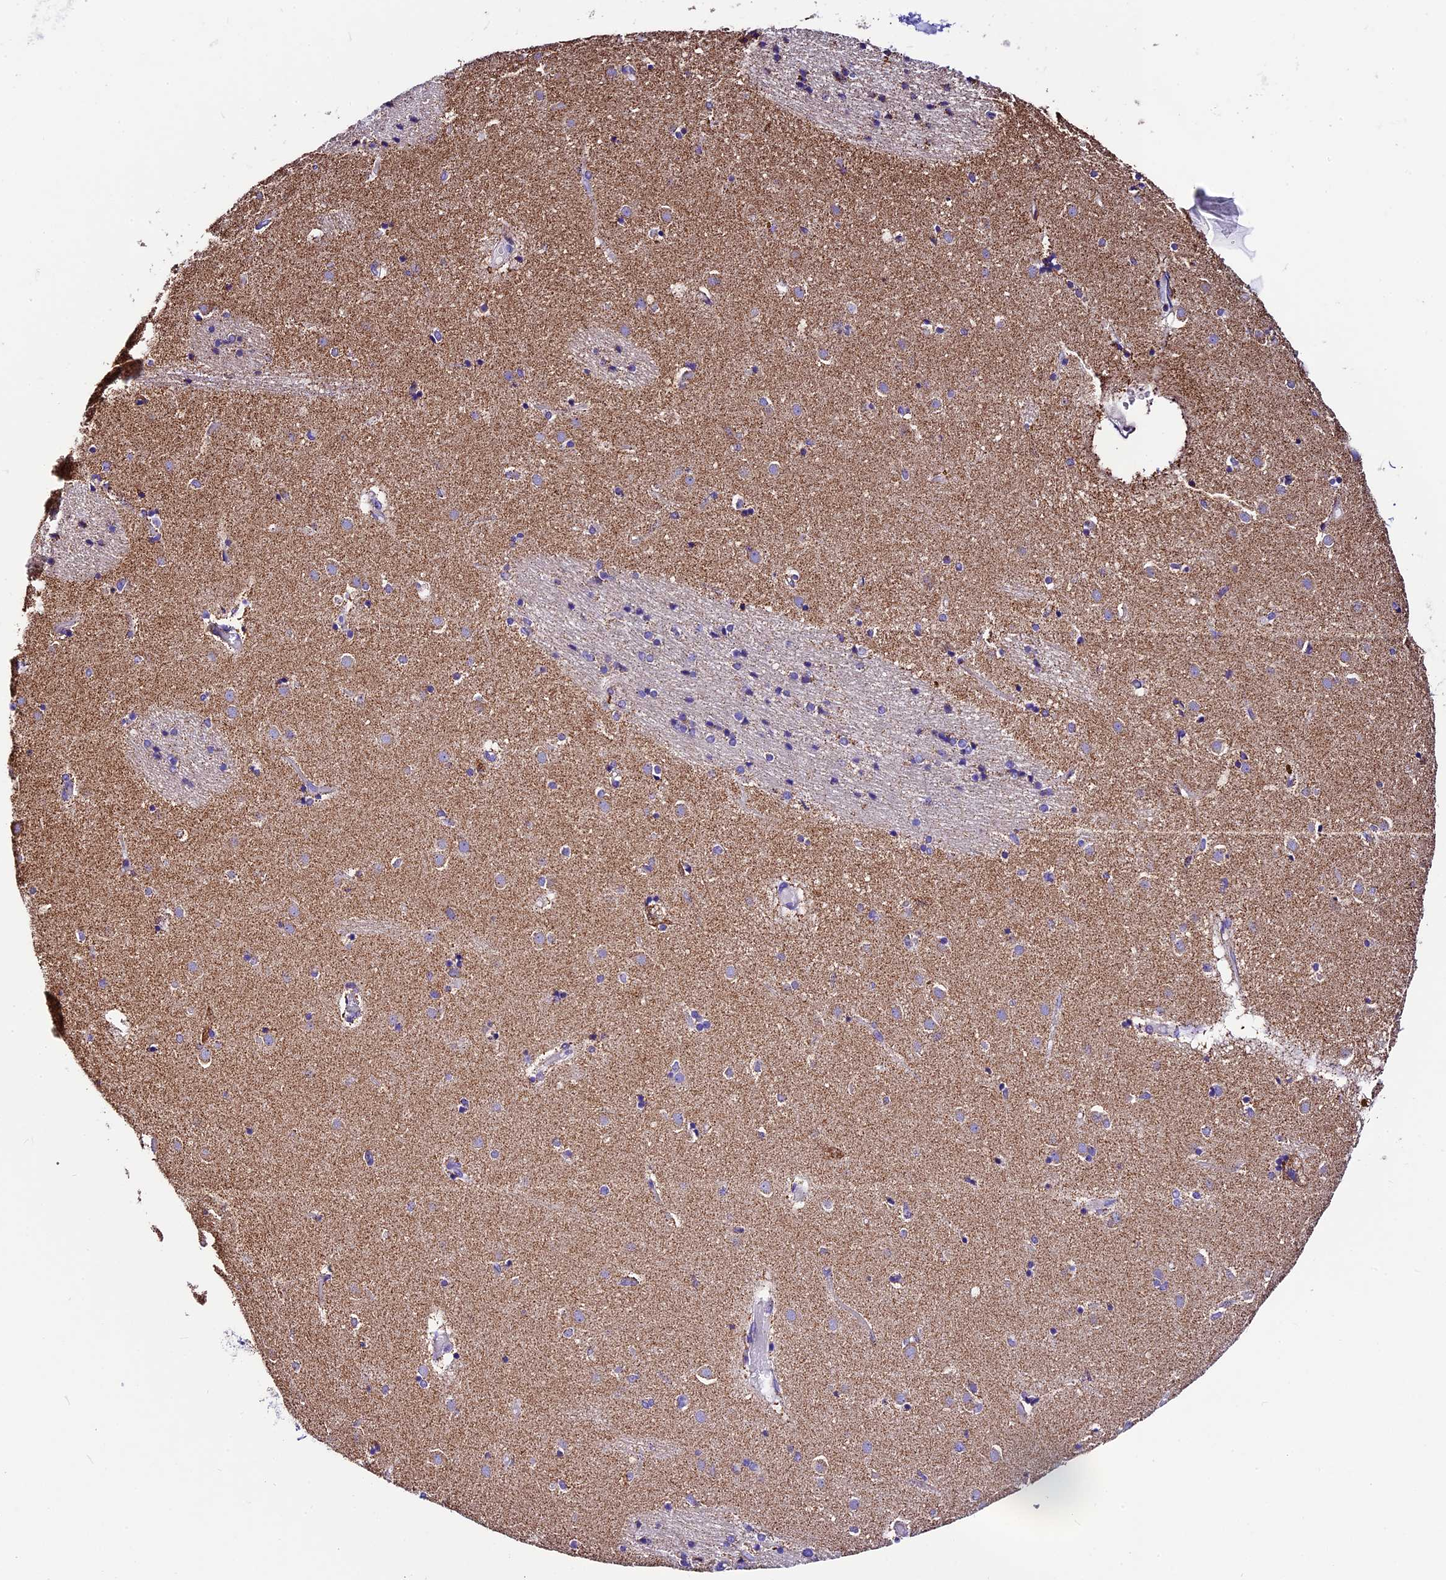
{"staining": {"intensity": "weak", "quantity": "<25%", "location": "cytoplasmic/membranous"}, "tissue": "caudate", "cell_type": "Glial cells", "image_type": "normal", "snomed": [{"axis": "morphology", "description": "Normal tissue, NOS"}, {"axis": "topography", "description": "Lateral ventricle wall"}], "caption": "Photomicrograph shows no significant protein staining in glial cells of benign caudate.", "gene": "DCAF5", "patient": {"sex": "male", "age": 70}}